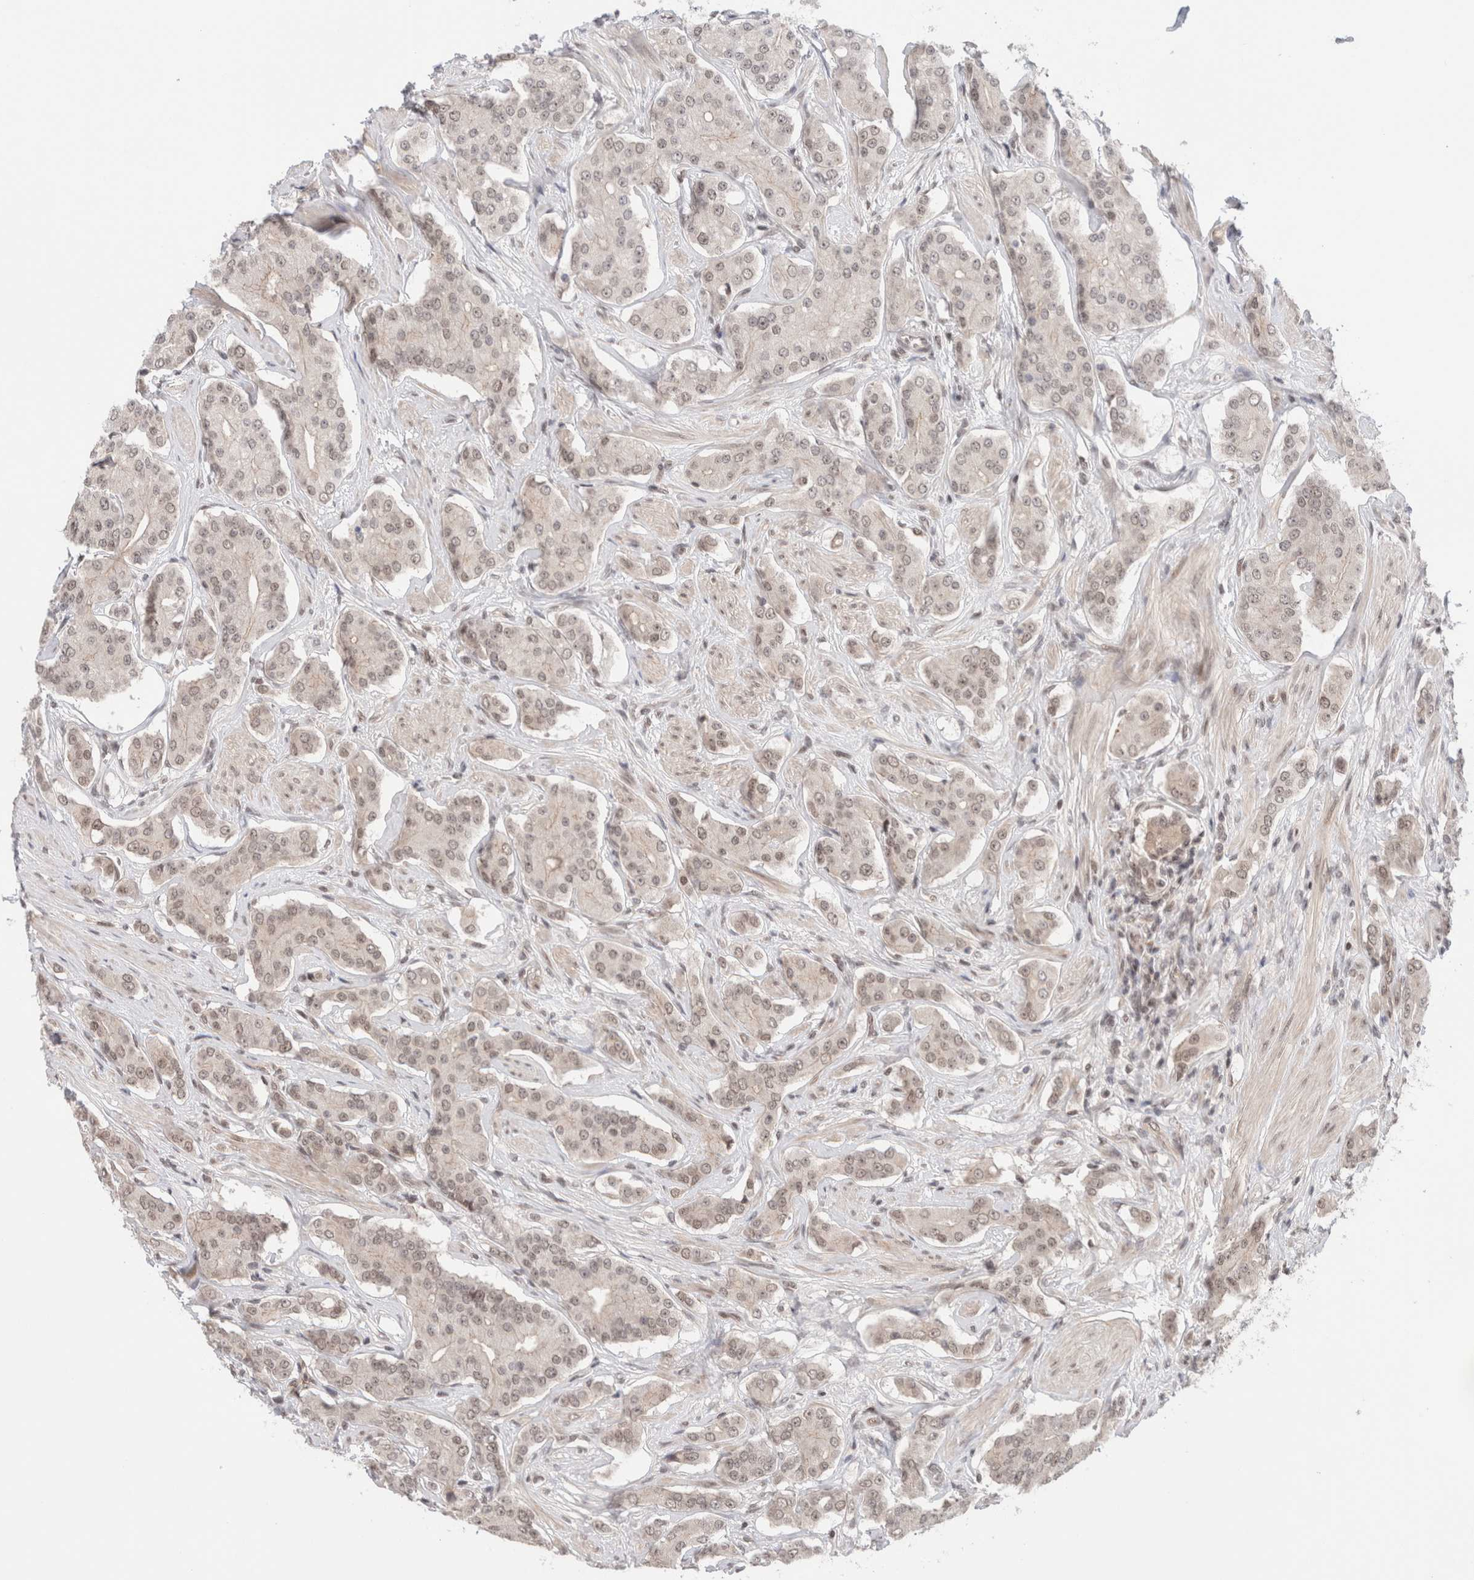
{"staining": {"intensity": "weak", "quantity": ">75%", "location": "nuclear"}, "tissue": "prostate cancer", "cell_type": "Tumor cells", "image_type": "cancer", "snomed": [{"axis": "morphology", "description": "Adenocarcinoma, High grade"}, {"axis": "topography", "description": "Prostate"}], "caption": "Prostate high-grade adenocarcinoma stained with DAB immunohistochemistry shows low levels of weak nuclear staining in approximately >75% of tumor cells. (DAB (3,3'-diaminobenzidine) = brown stain, brightfield microscopy at high magnification).", "gene": "GATAD2A", "patient": {"sex": "male", "age": 71}}